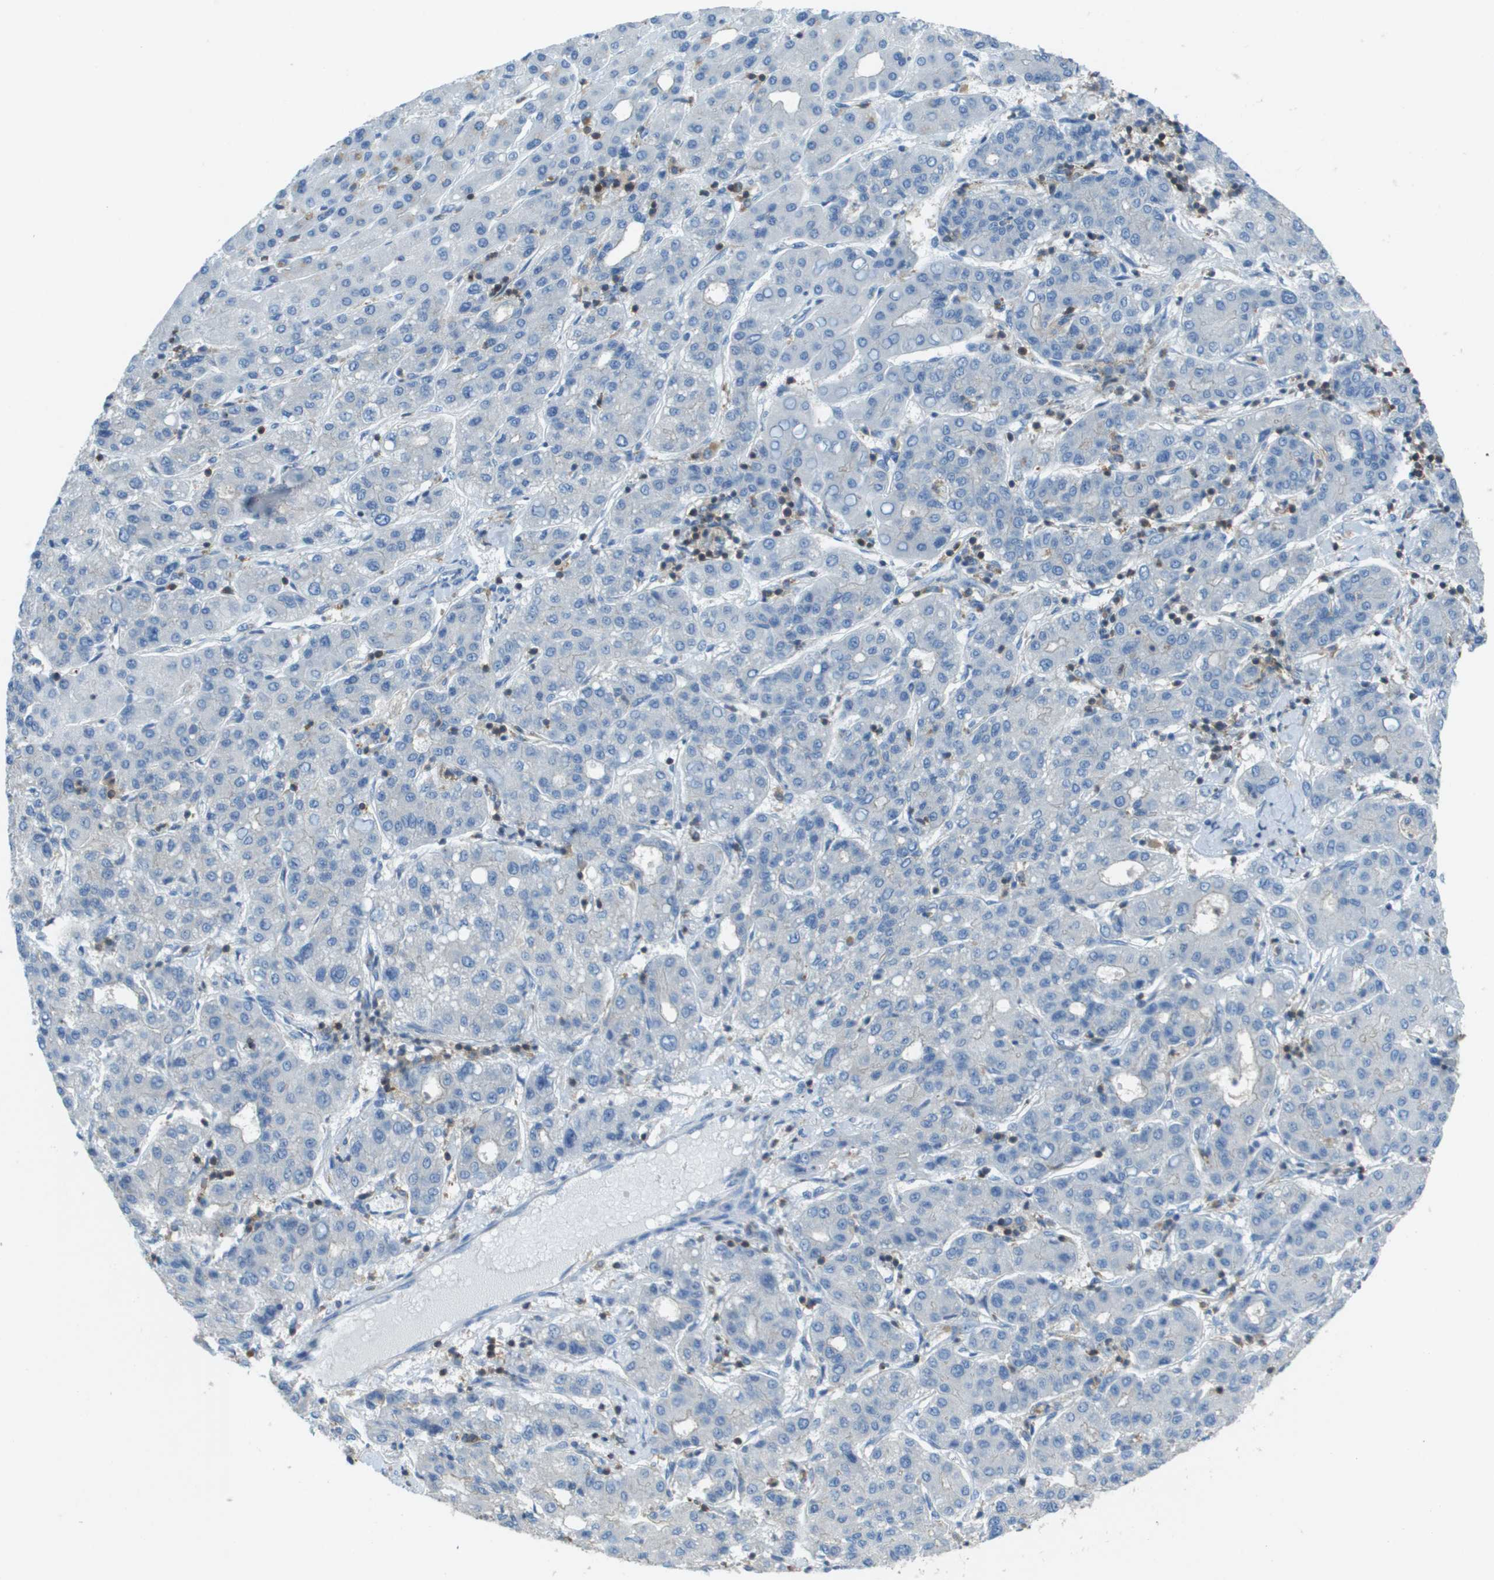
{"staining": {"intensity": "negative", "quantity": "none", "location": "none"}, "tissue": "liver cancer", "cell_type": "Tumor cells", "image_type": "cancer", "snomed": [{"axis": "morphology", "description": "Carcinoma, Hepatocellular, NOS"}, {"axis": "topography", "description": "Liver"}], "caption": "A high-resolution image shows immunohistochemistry staining of liver hepatocellular carcinoma, which displays no significant staining in tumor cells. (Brightfield microscopy of DAB immunohistochemistry at high magnification).", "gene": "APBB1IP", "patient": {"sex": "male", "age": 65}}